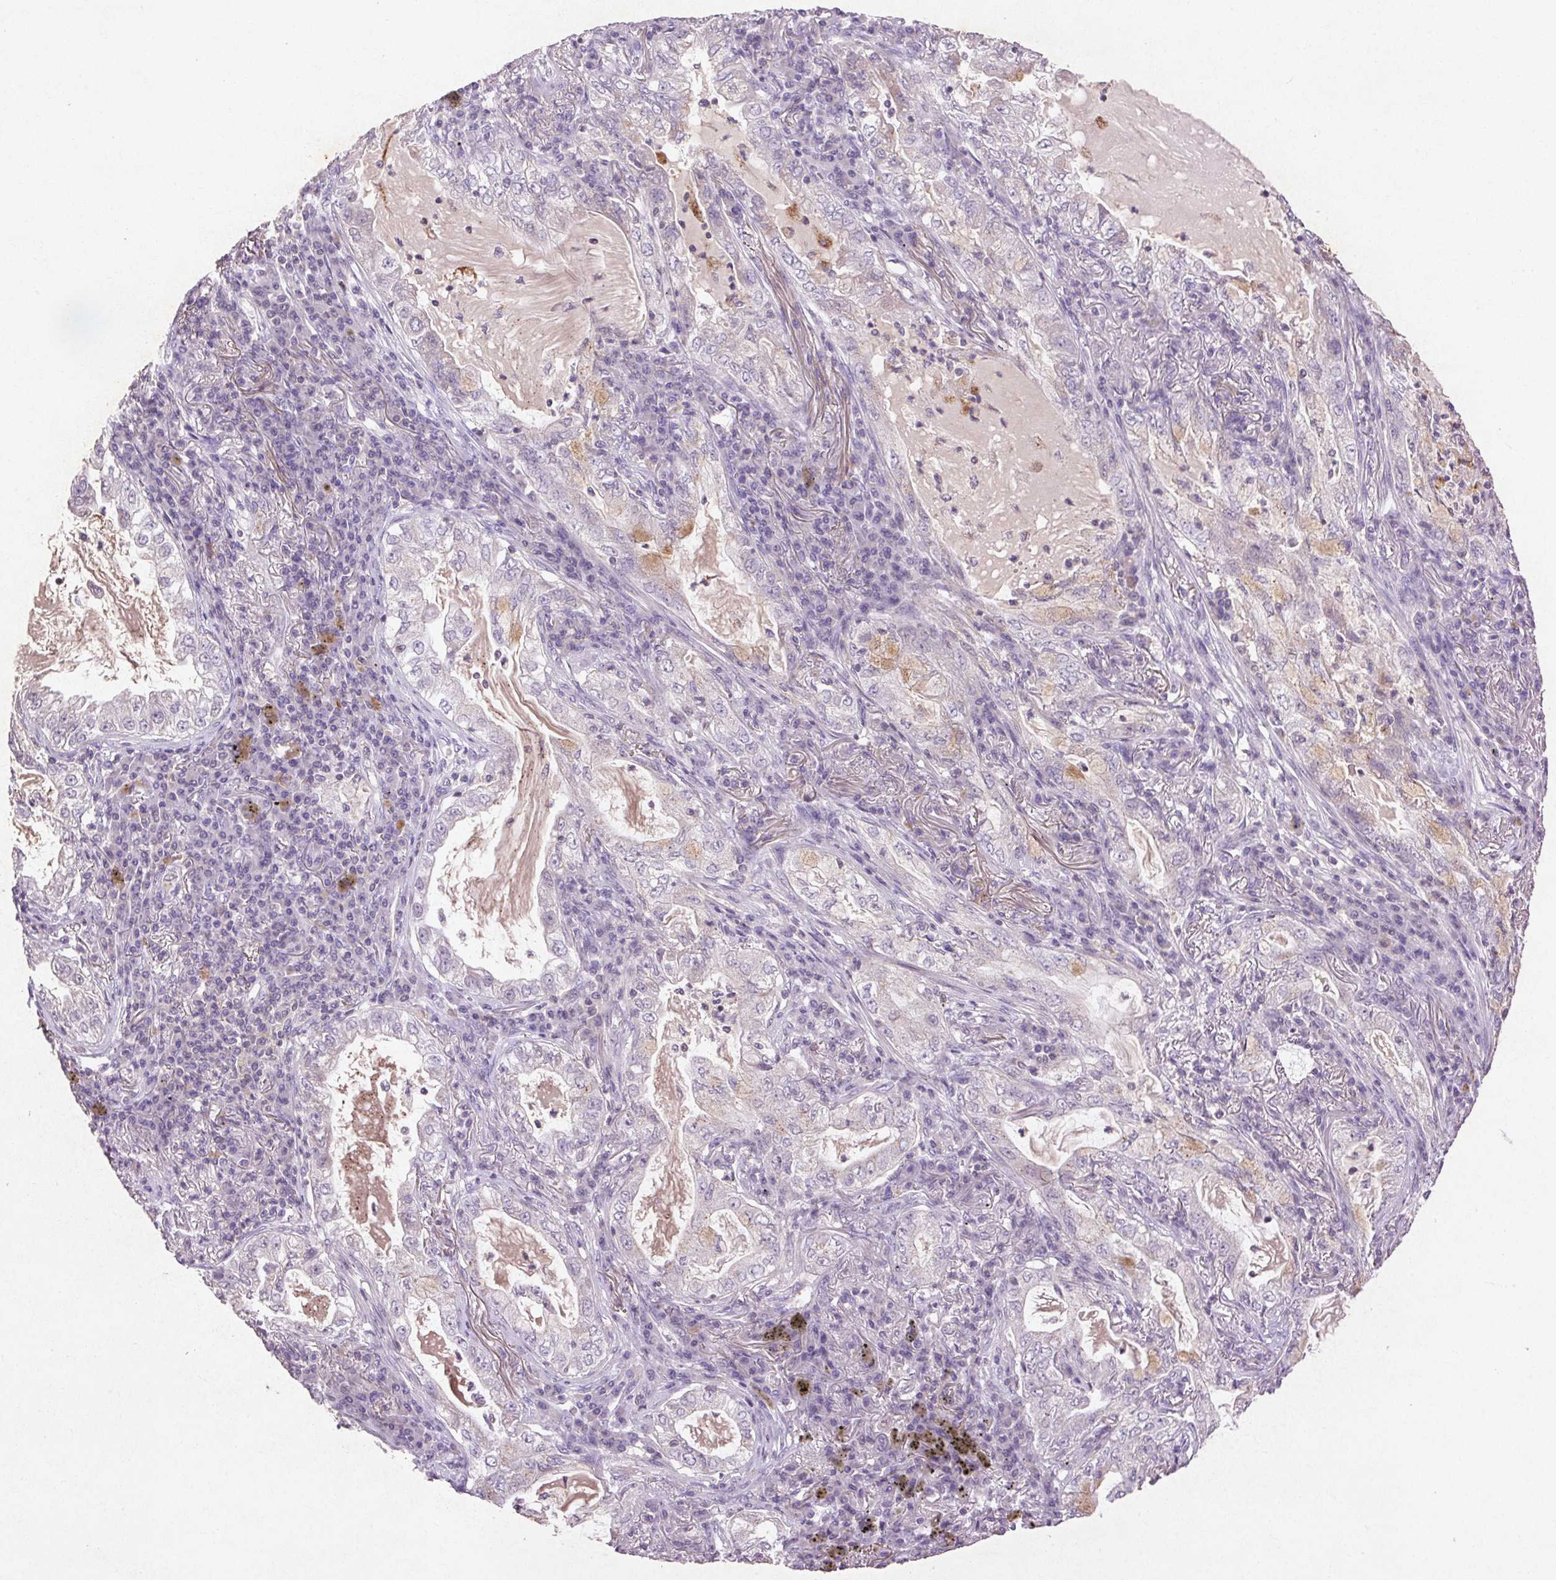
{"staining": {"intensity": "negative", "quantity": "none", "location": "none"}, "tissue": "lung cancer", "cell_type": "Tumor cells", "image_type": "cancer", "snomed": [{"axis": "morphology", "description": "Adenocarcinoma, NOS"}, {"axis": "topography", "description": "Lung"}], "caption": "Tumor cells show no significant protein positivity in lung cancer (adenocarcinoma).", "gene": "FNDC7", "patient": {"sex": "female", "age": 73}}